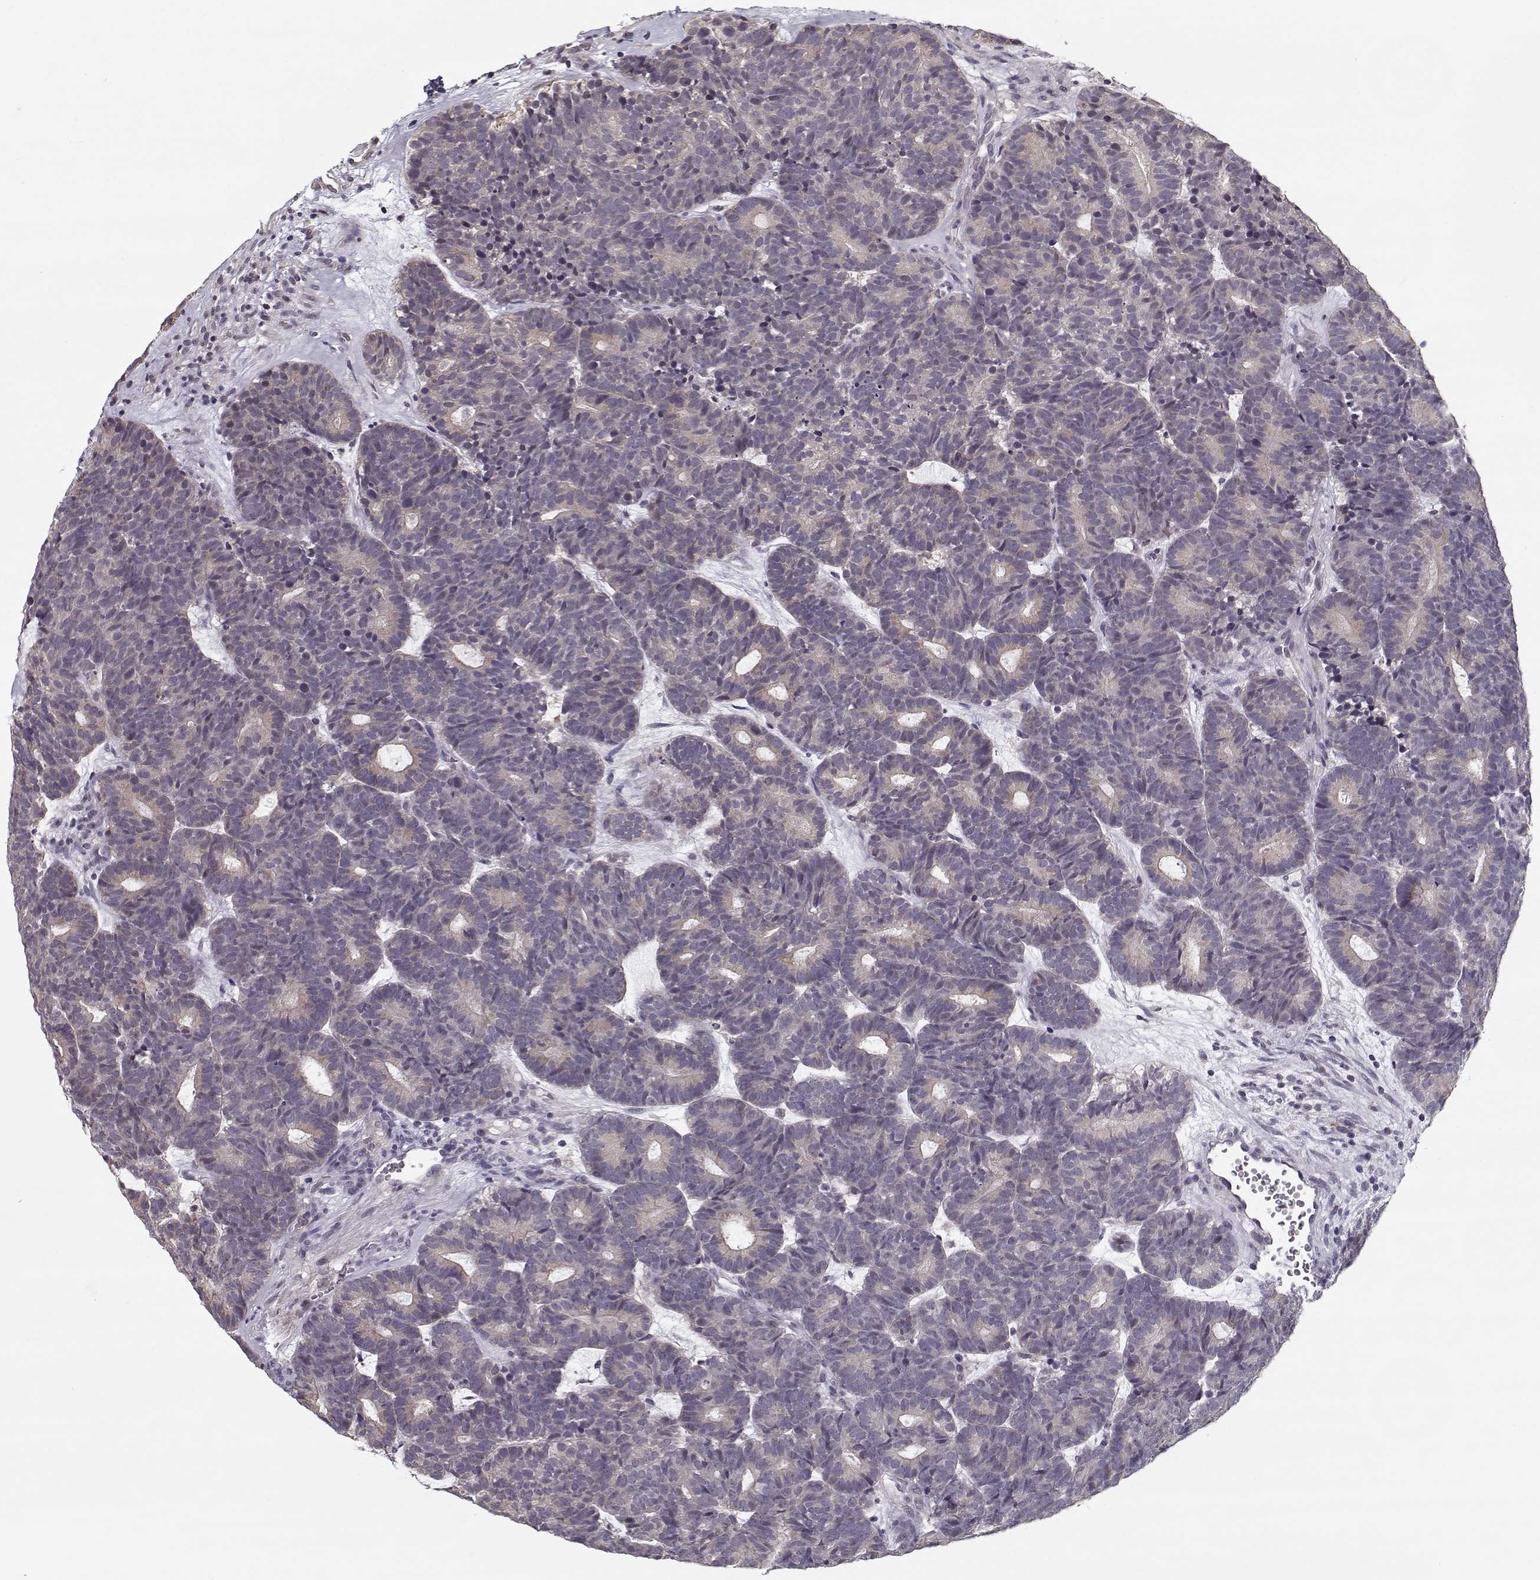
{"staining": {"intensity": "negative", "quantity": "none", "location": "none"}, "tissue": "head and neck cancer", "cell_type": "Tumor cells", "image_type": "cancer", "snomed": [{"axis": "morphology", "description": "Adenocarcinoma, NOS"}, {"axis": "topography", "description": "Head-Neck"}], "caption": "Immunohistochemistry (IHC) image of neoplastic tissue: head and neck adenocarcinoma stained with DAB reveals no significant protein positivity in tumor cells.", "gene": "TESPA1", "patient": {"sex": "female", "age": 81}}